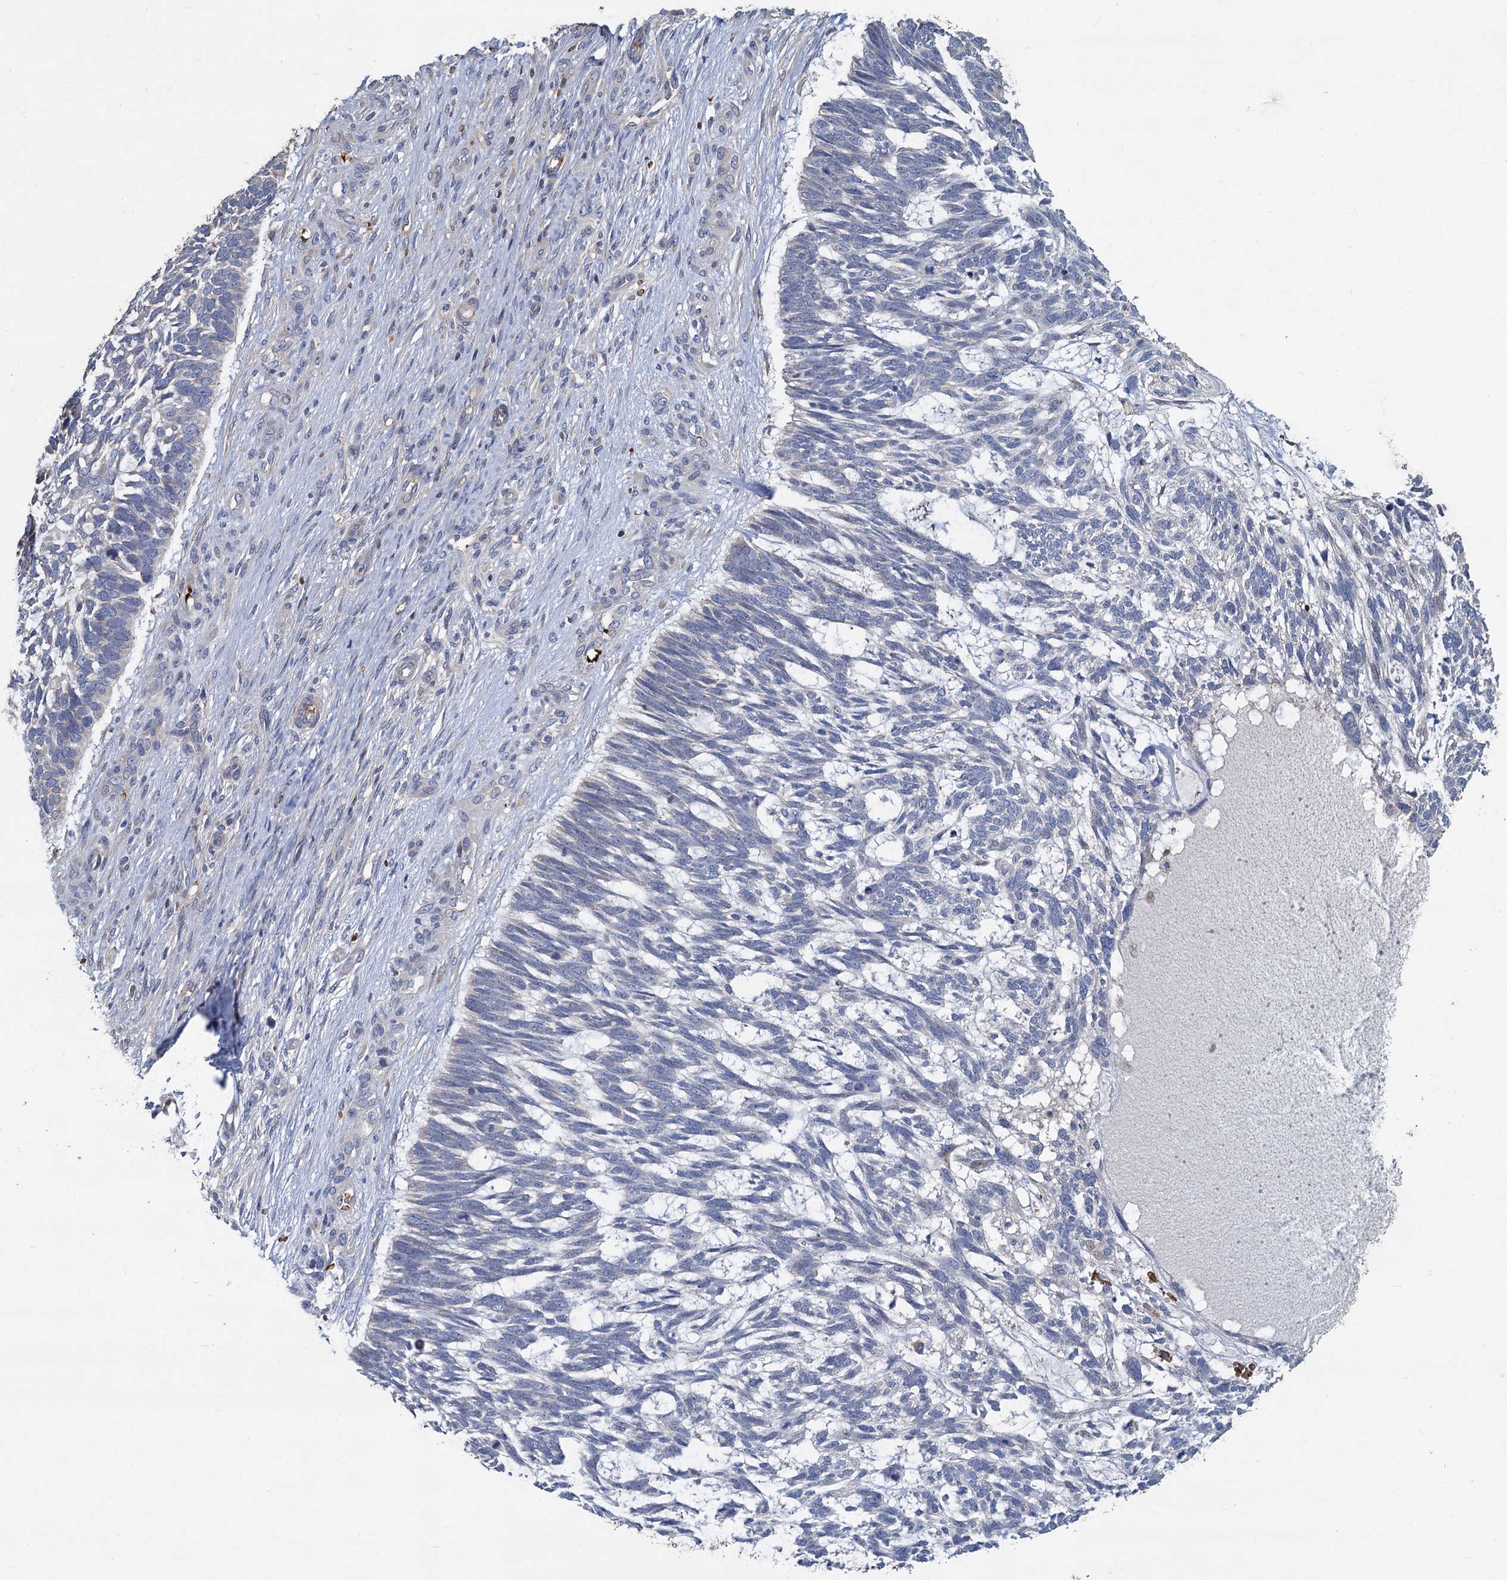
{"staining": {"intensity": "negative", "quantity": "none", "location": "none"}, "tissue": "skin cancer", "cell_type": "Tumor cells", "image_type": "cancer", "snomed": [{"axis": "morphology", "description": "Basal cell carcinoma"}, {"axis": "topography", "description": "Skin"}], "caption": "Tumor cells are negative for brown protein staining in skin cancer.", "gene": "TCTN2", "patient": {"sex": "male", "age": 88}}